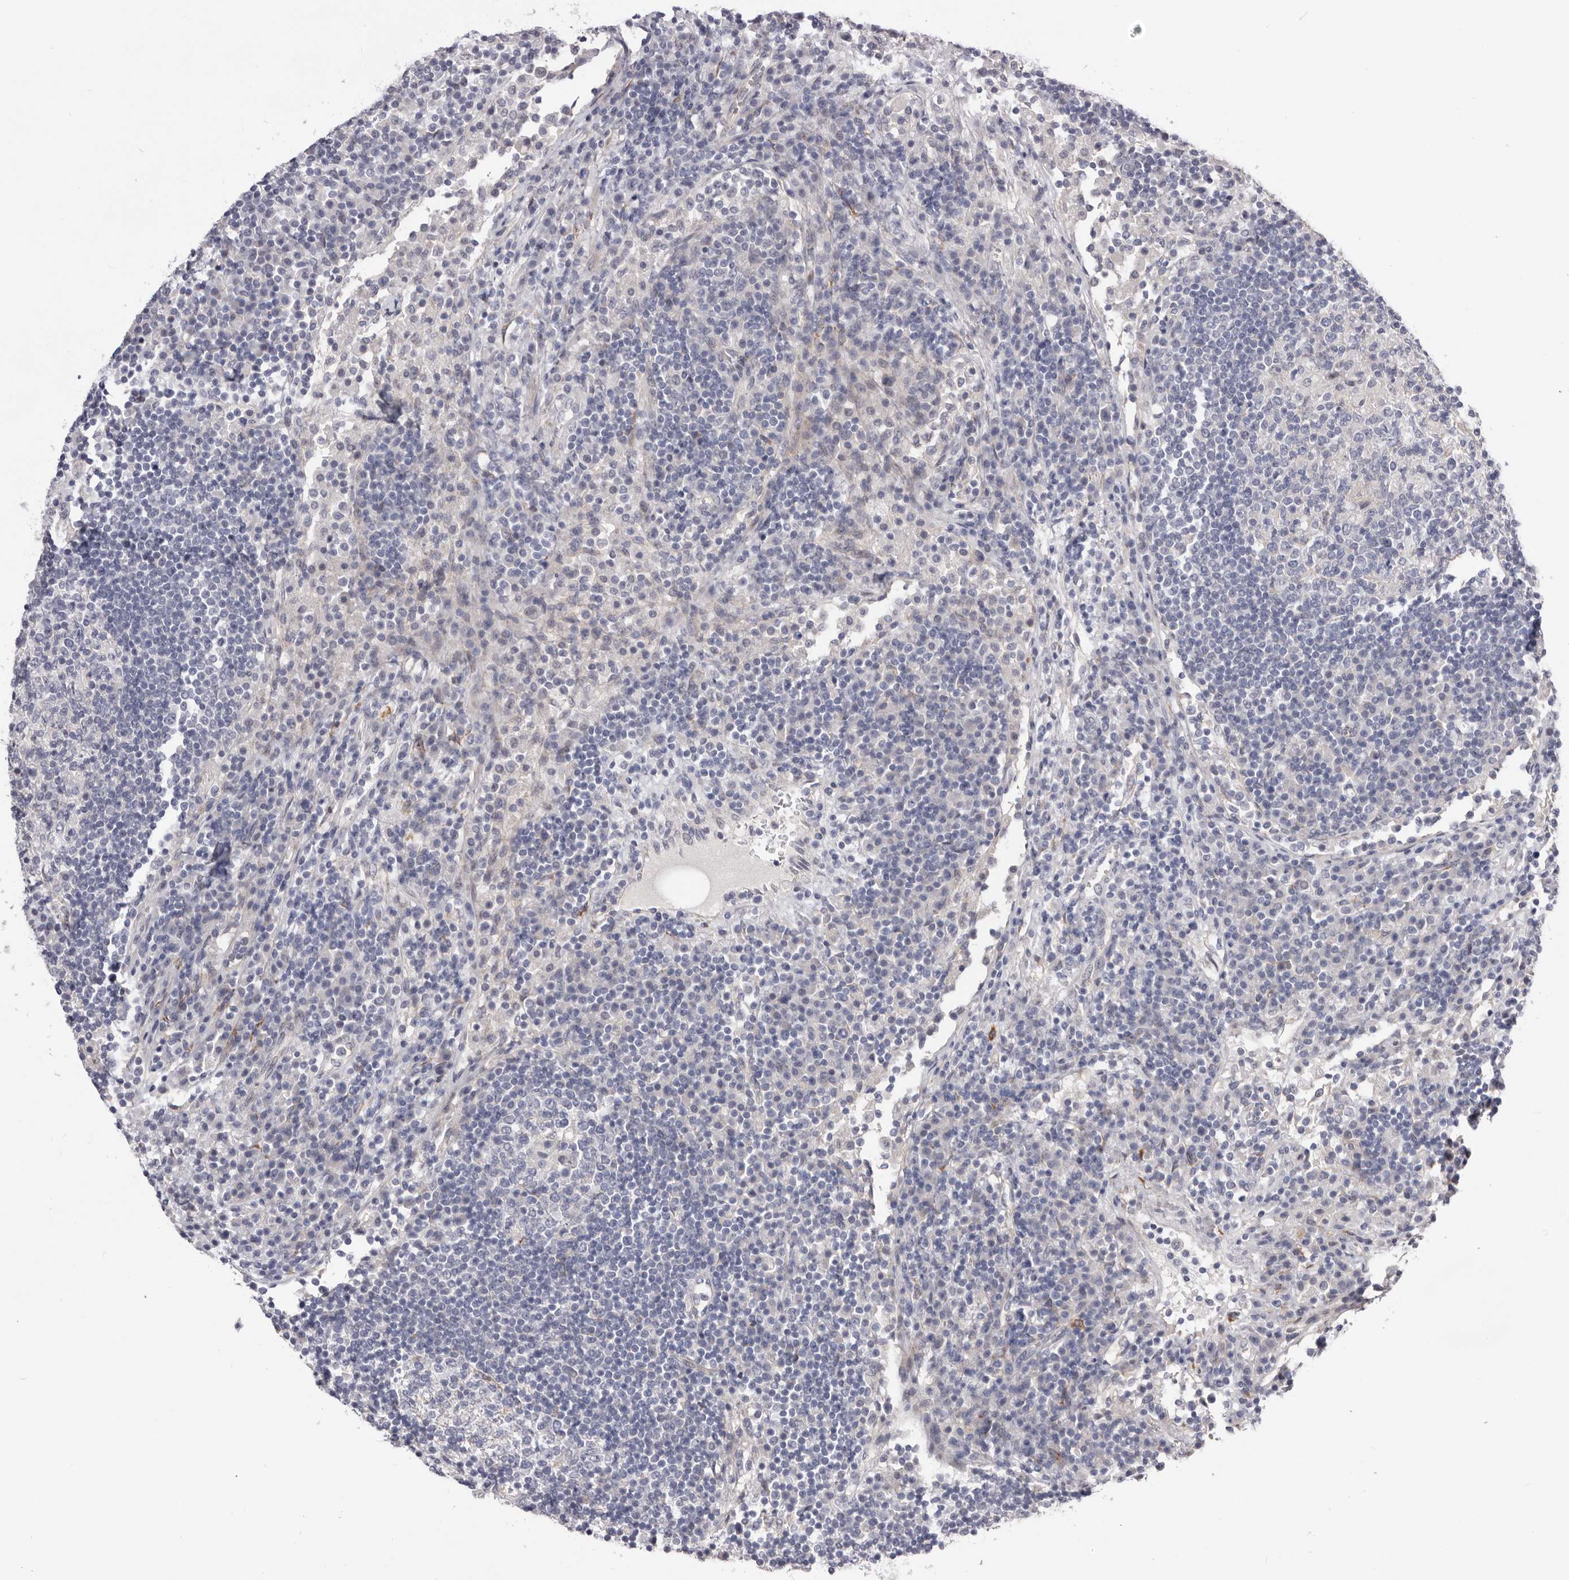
{"staining": {"intensity": "negative", "quantity": "none", "location": "none"}, "tissue": "lymph node", "cell_type": "Germinal center cells", "image_type": "normal", "snomed": [{"axis": "morphology", "description": "Normal tissue, NOS"}, {"axis": "topography", "description": "Lymph node"}], "caption": "Protein analysis of benign lymph node displays no significant positivity in germinal center cells.", "gene": "USH1C", "patient": {"sex": "female", "age": 53}}